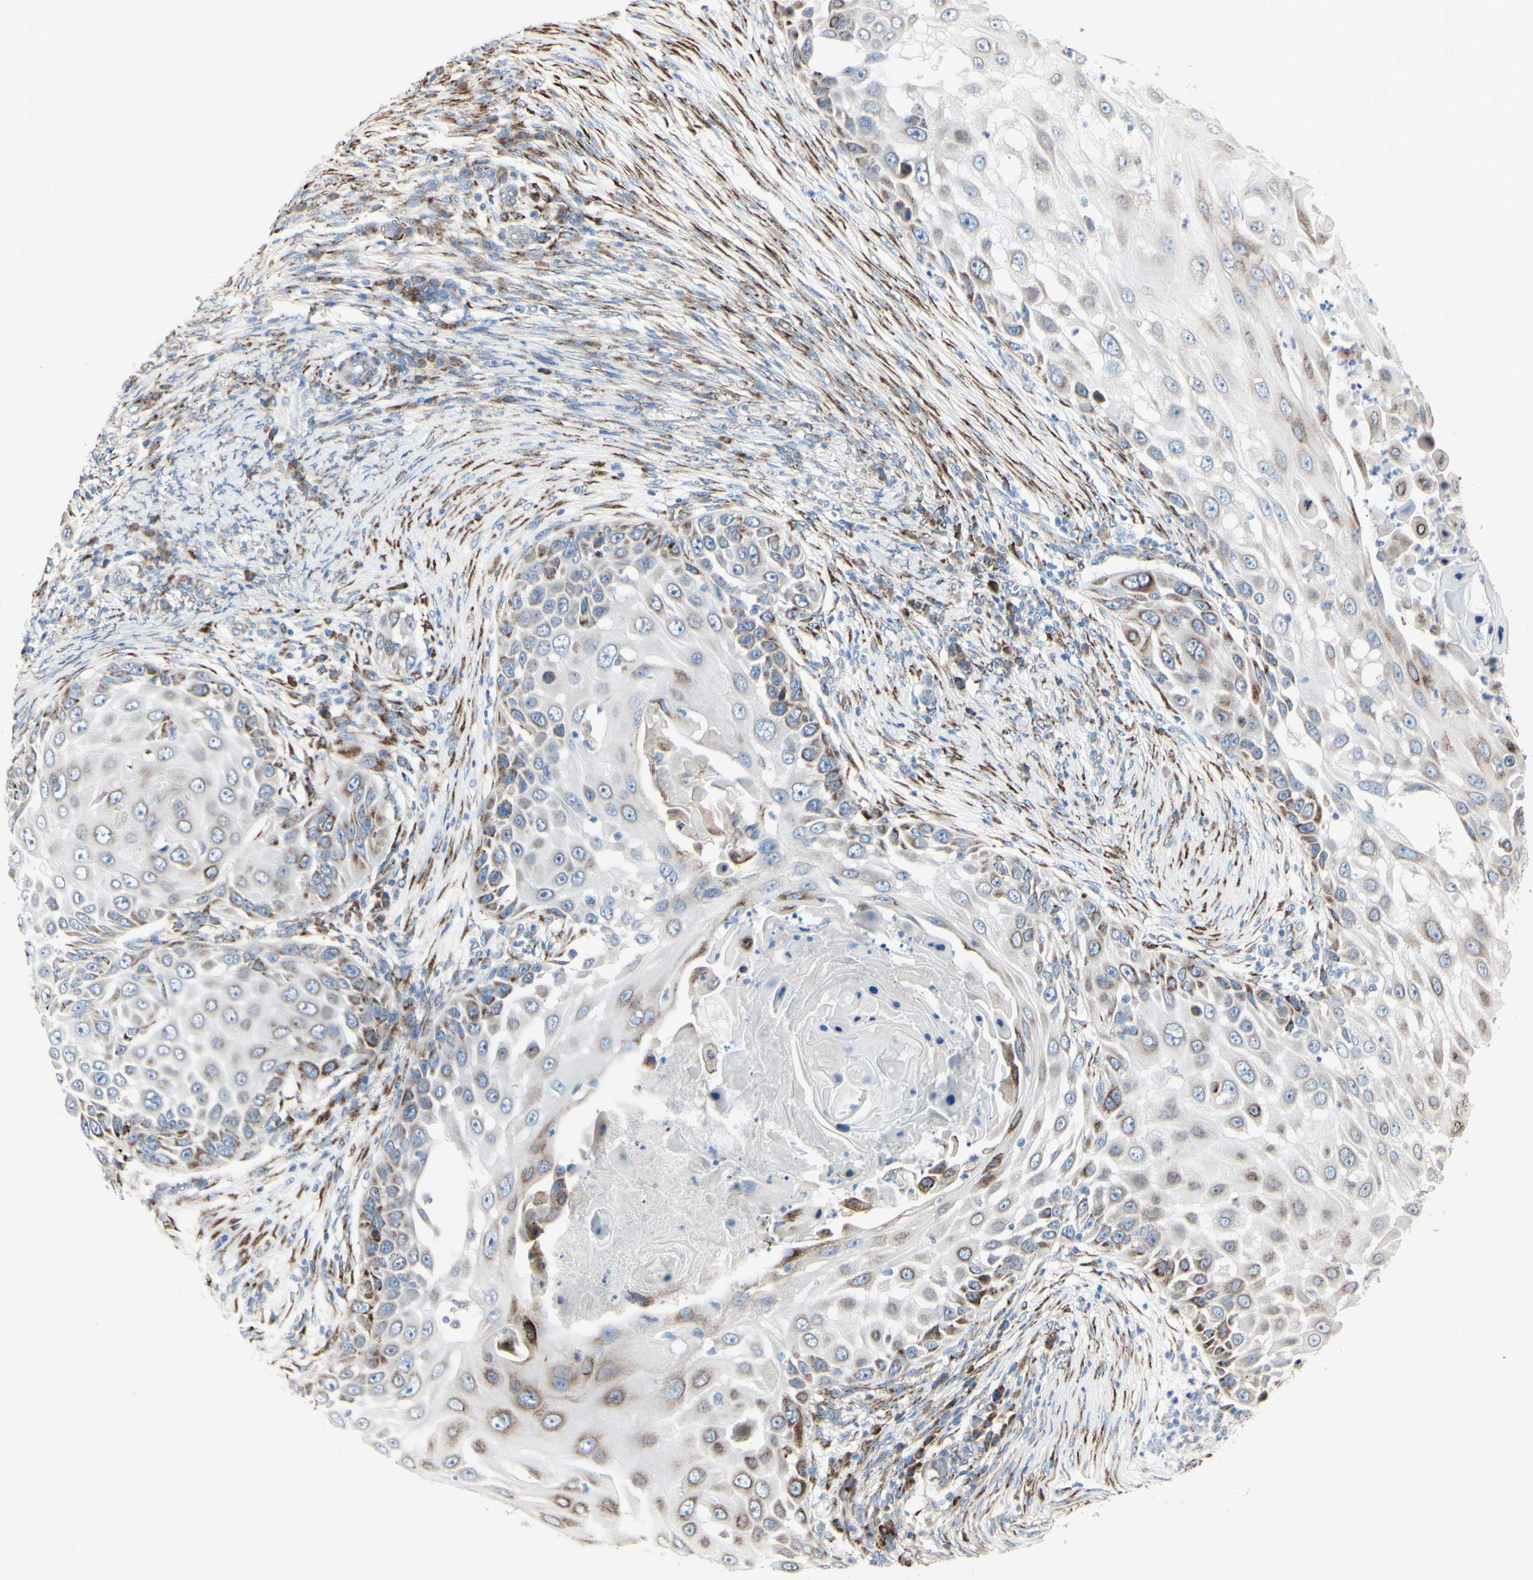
{"staining": {"intensity": "moderate", "quantity": "<25%", "location": "cytoplasmic/membranous"}, "tissue": "skin cancer", "cell_type": "Tumor cells", "image_type": "cancer", "snomed": [{"axis": "morphology", "description": "Squamous cell carcinoma, NOS"}, {"axis": "topography", "description": "Skin"}], "caption": "Squamous cell carcinoma (skin) tissue demonstrates moderate cytoplasmic/membranous staining in about <25% of tumor cells, visualized by immunohistochemistry. Nuclei are stained in blue.", "gene": "AGPAT5", "patient": {"sex": "female", "age": 44}}